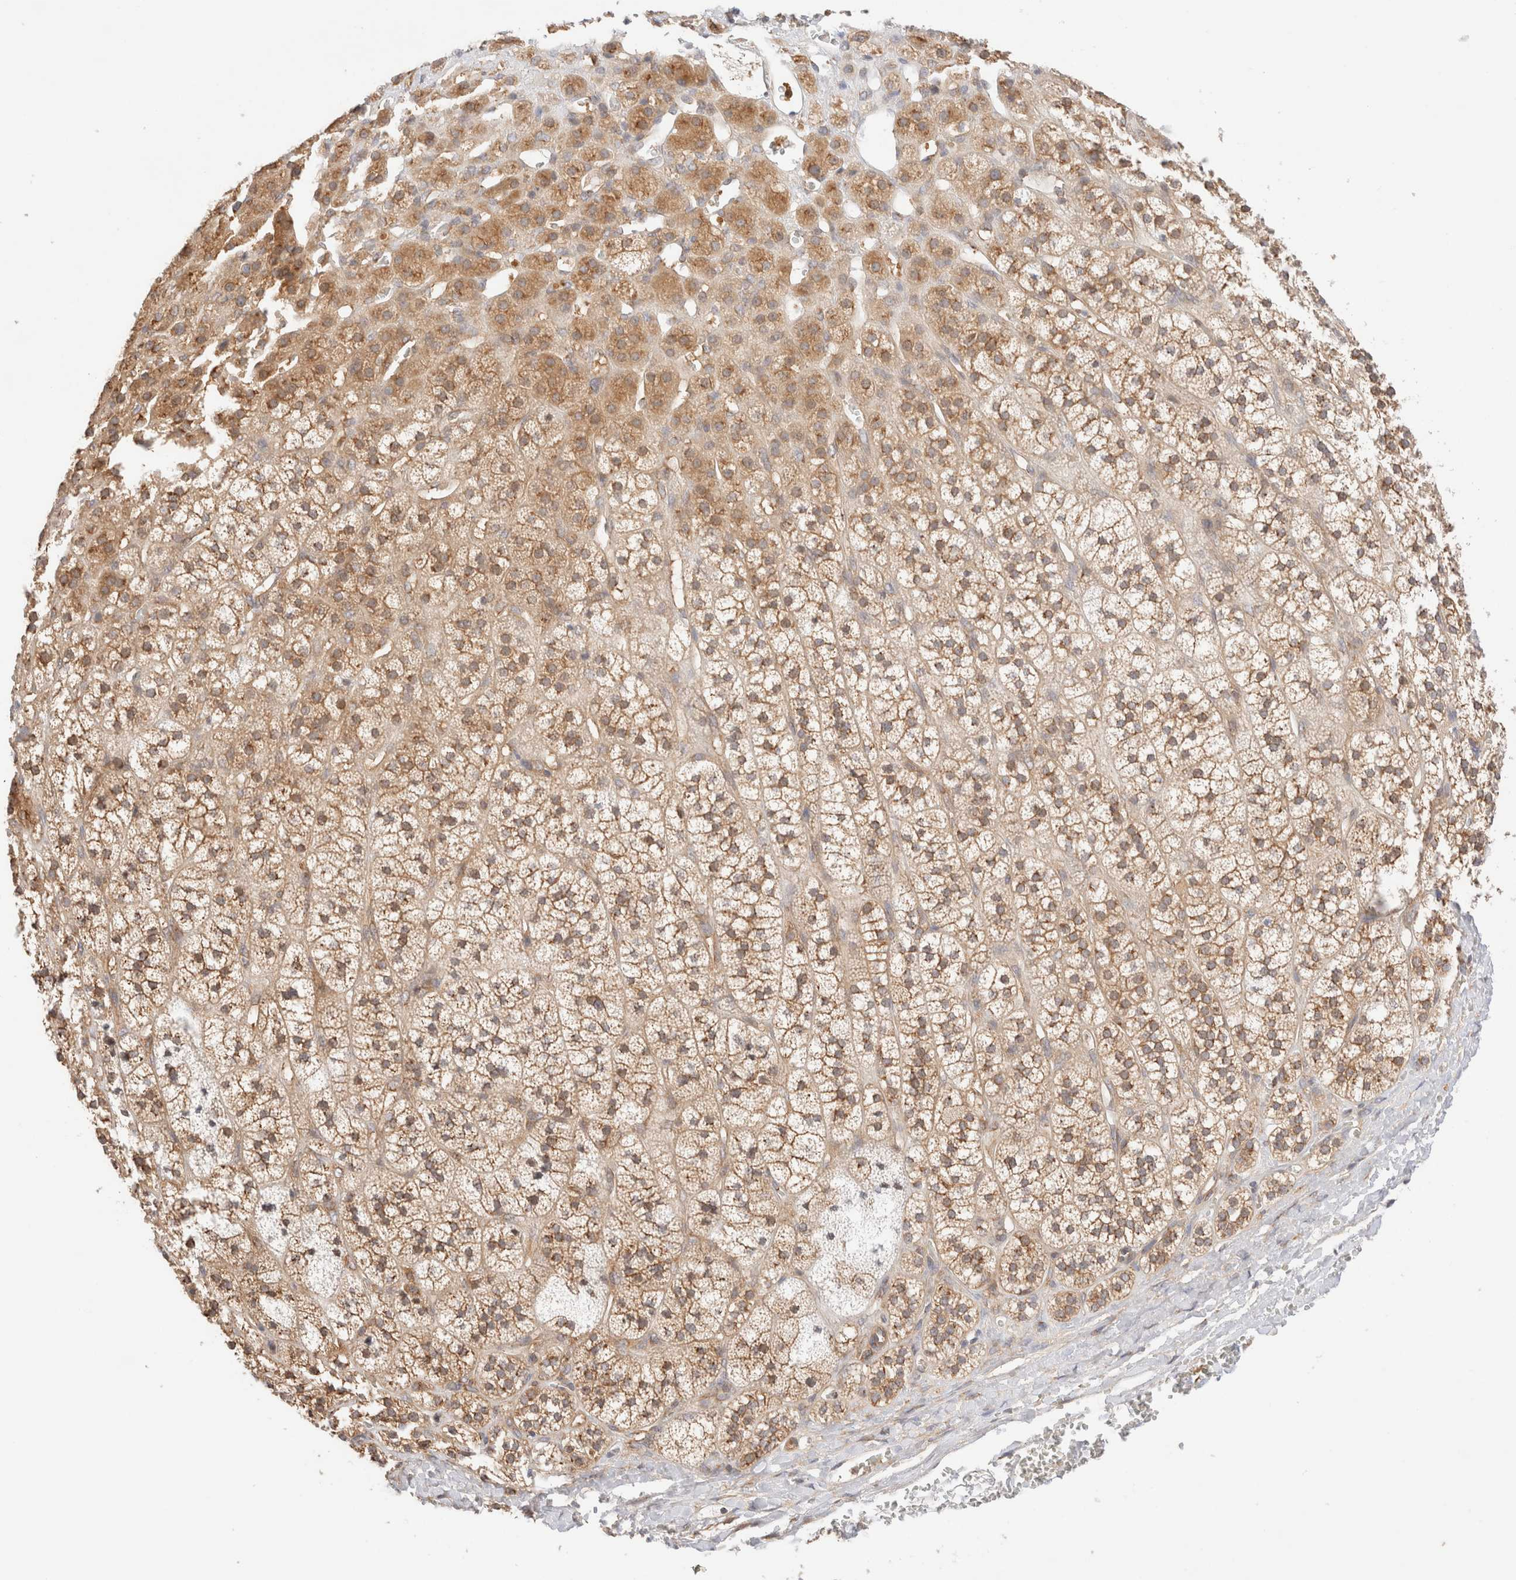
{"staining": {"intensity": "moderate", "quantity": ">75%", "location": "cytoplasmic/membranous"}, "tissue": "adrenal gland", "cell_type": "Glandular cells", "image_type": "normal", "snomed": [{"axis": "morphology", "description": "Normal tissue, NOS"}, {"axis": "topography", "description": "Adrenal gland"}], "caption": "An image of adrenal gland stained for a protein exhibits moderate cytoplasmic/membranous brown staining in glandular cells. (Stains: DAB (3,3'-diaminobenzidine) in brown, nuclei in blue, Microscopy: brightfield microscopy at high magnification).", "gene": "RABEP1", "patient": {"sex": "male", "age": 56}}